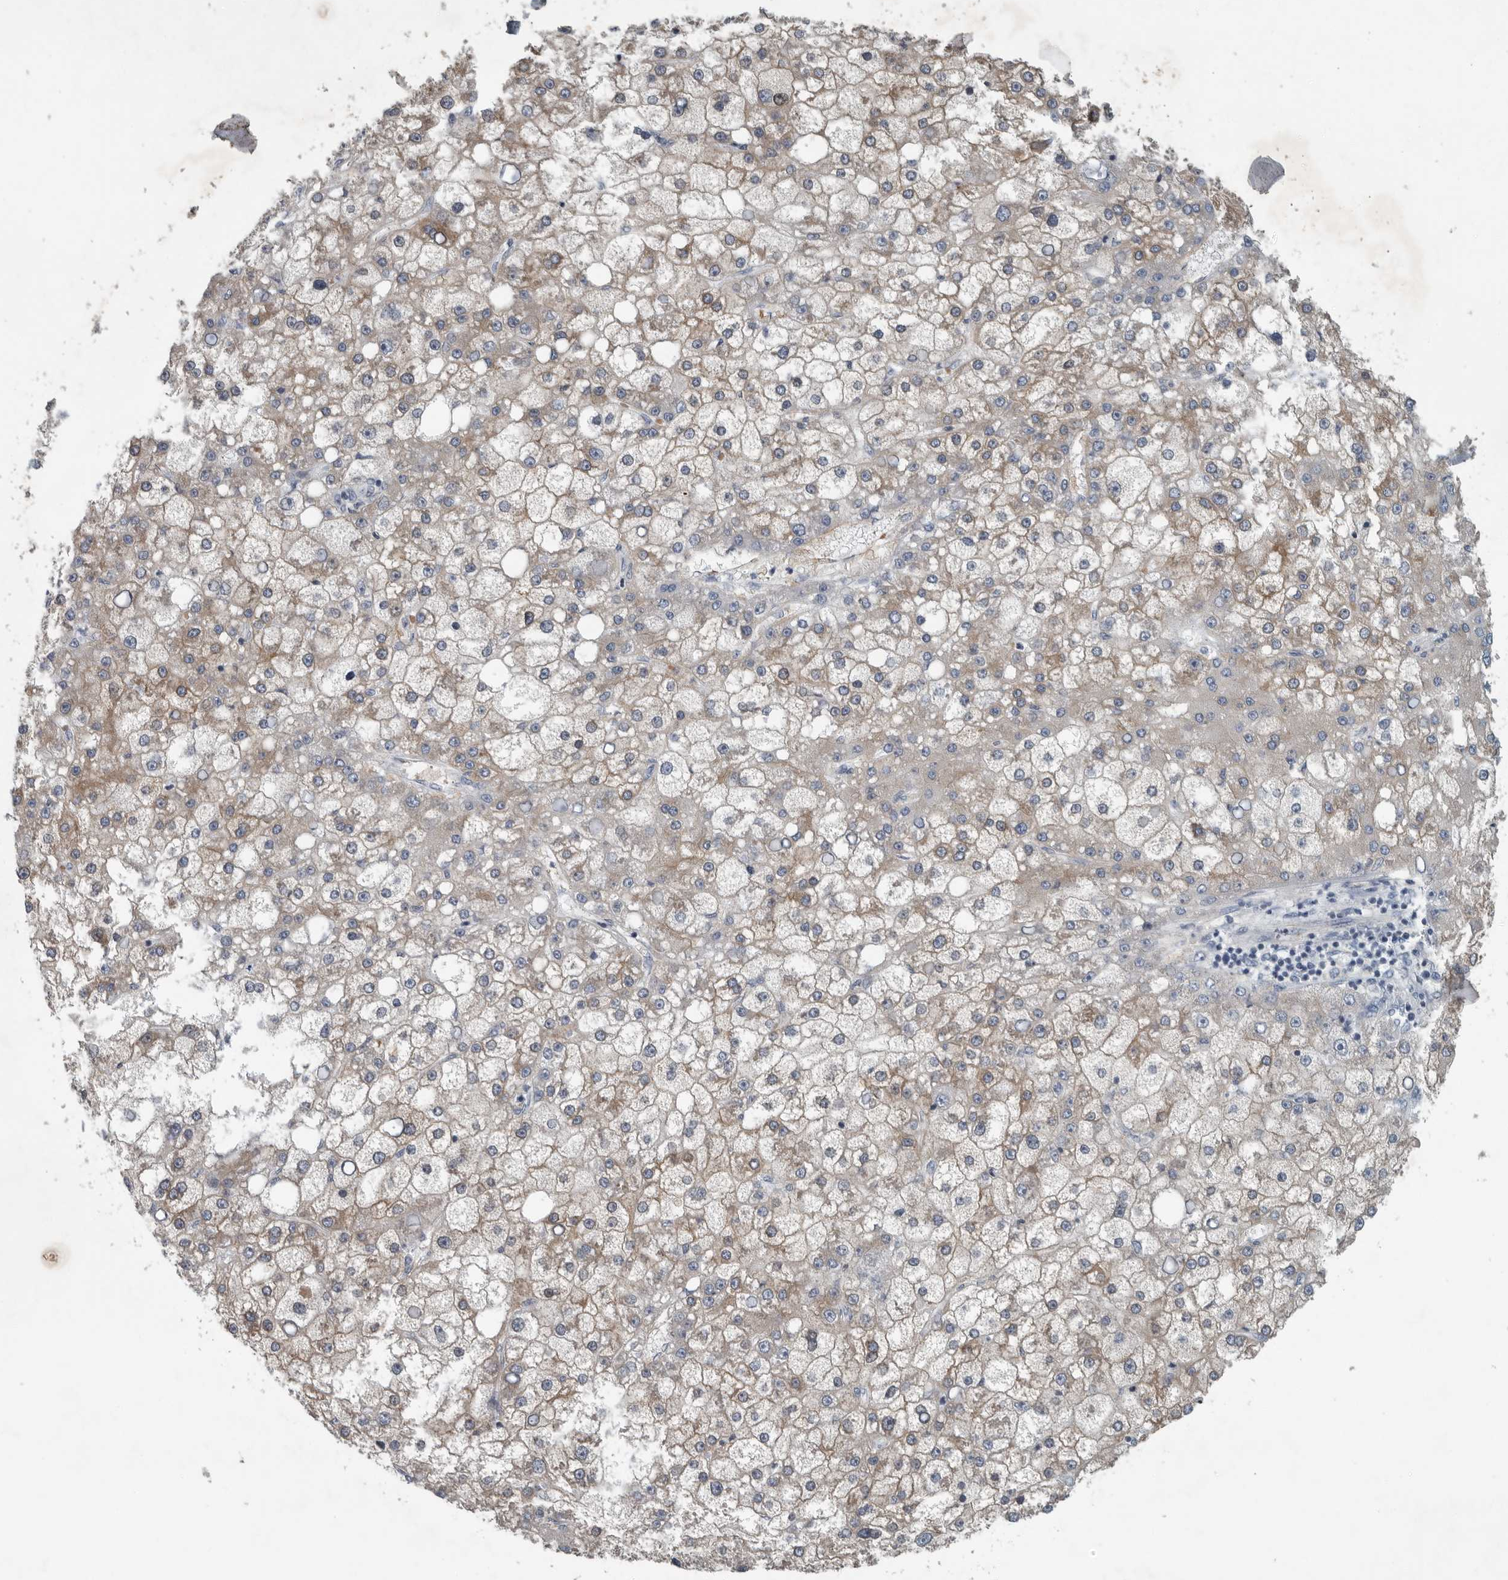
{"staining": {"intensity": "moderate", "quantity": "25%-75%", "location": "cytoplasmic/membranous"}, "tissue": "liver cancer", "cell_type": "Tumor cells", "image_type": "cancer", "snomed": [{"axis": "morphology", "description": "Carcinoma, Hepatocellular, NOS"}, {"axis": "topography", "description": "Liver"}], "caption": "Tumor cells display medium levels of moderate cytoplasmic/membranous expression in about 25%-75% of cells in human liver cancer. The staining is performed using DAB (3,3'-diaminobenzidine) brown chromogen to label protein expression. The nuclei are counter-stained blue using hematoxylin.", "gene": "MPP3", "patient": {"sex": "male", "age": 67}}